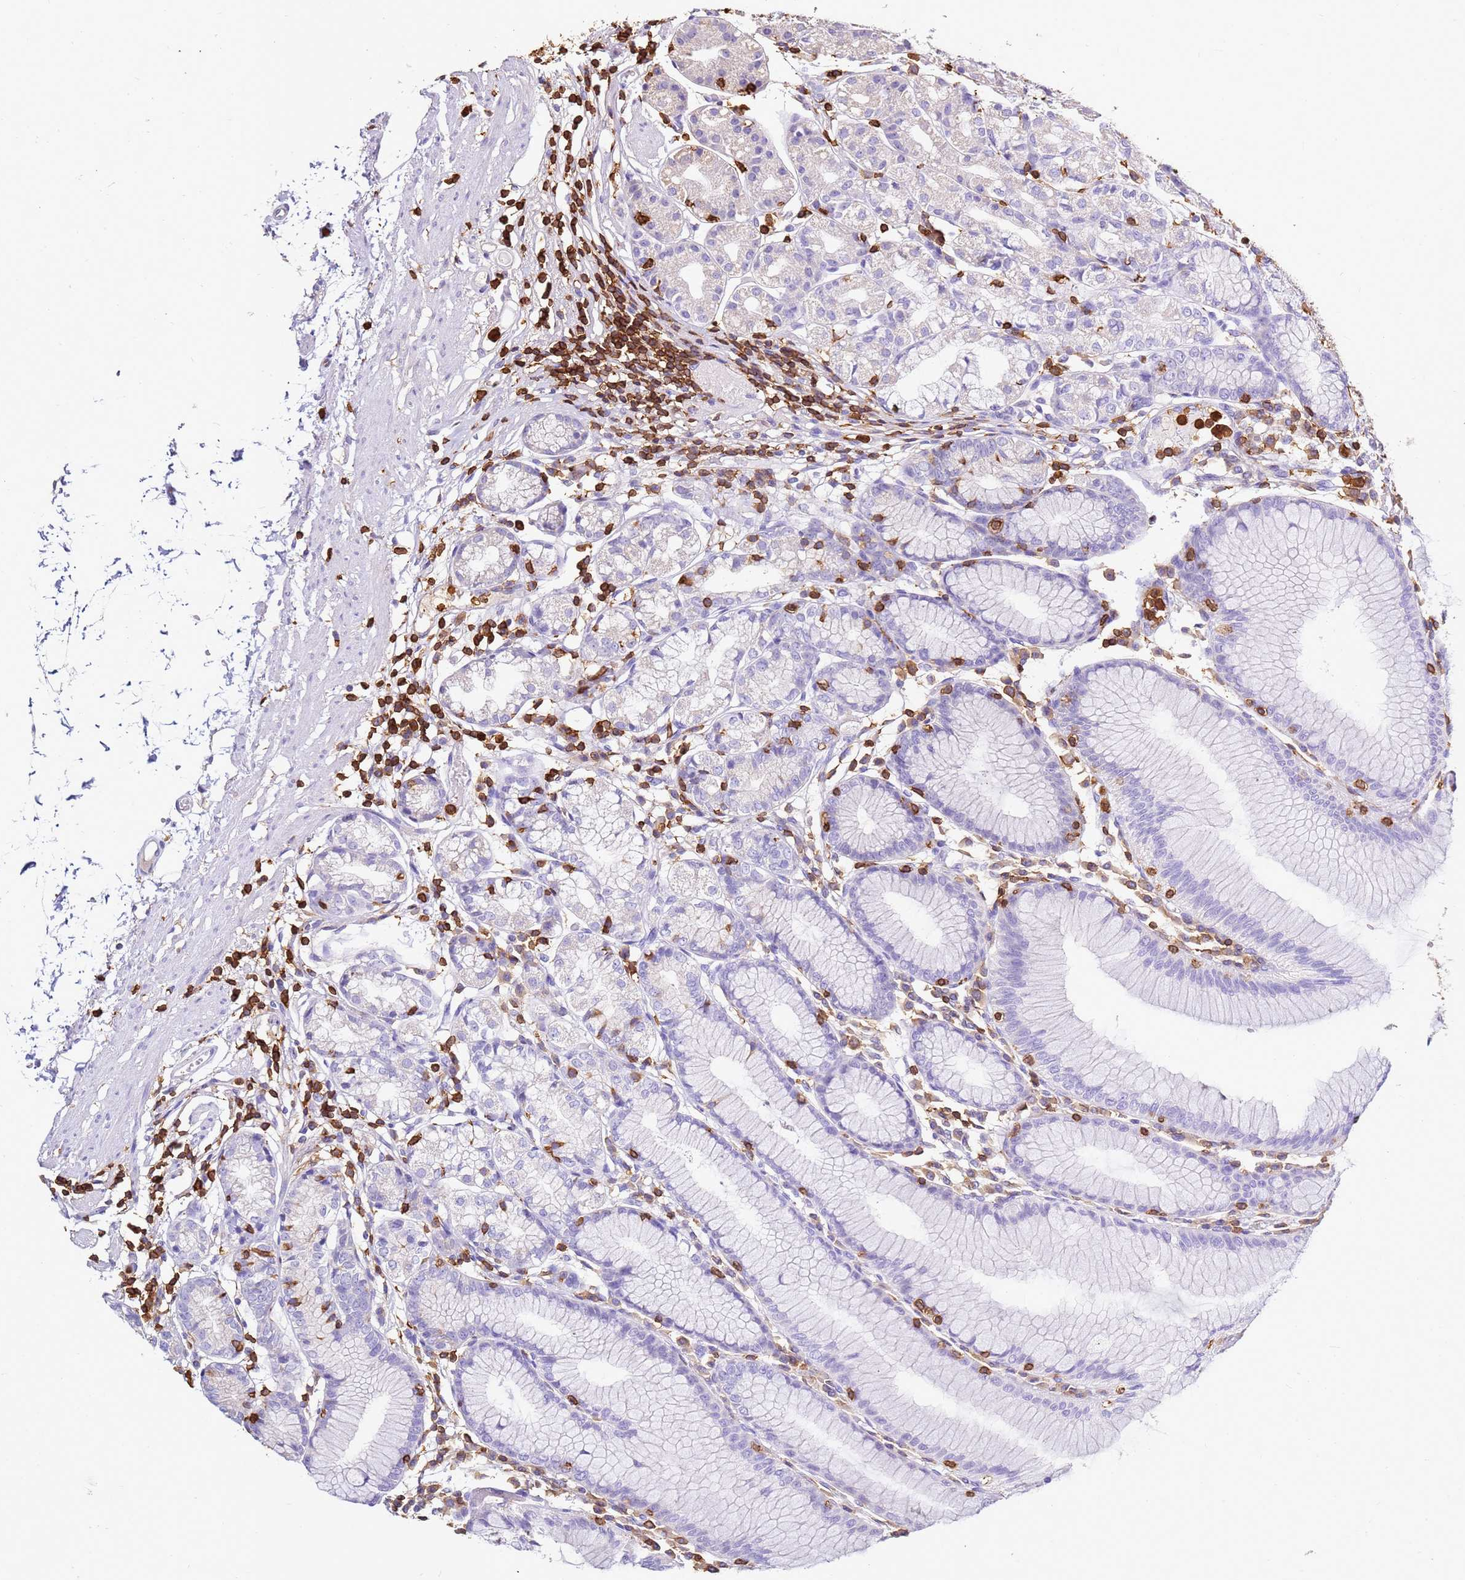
{"staining": {"intensity": "negative", "quantity": "none", "location": "none"}, "tissue": "stomach", "cell_type": "Glandular cells", "image_type": "normal", "snomed": [{"axis": "morphology", "description": "Normal tissue, NOS"}, {"axis": "topography", "description": "Stomach"}], "caption": "Photomicrograph shows no protein positivity in glandular cells of unremarkable stomach. (DAB IHC, high magnification).", "gene": "CORO1A", "patient": {"sex": "female", "age": 57}}